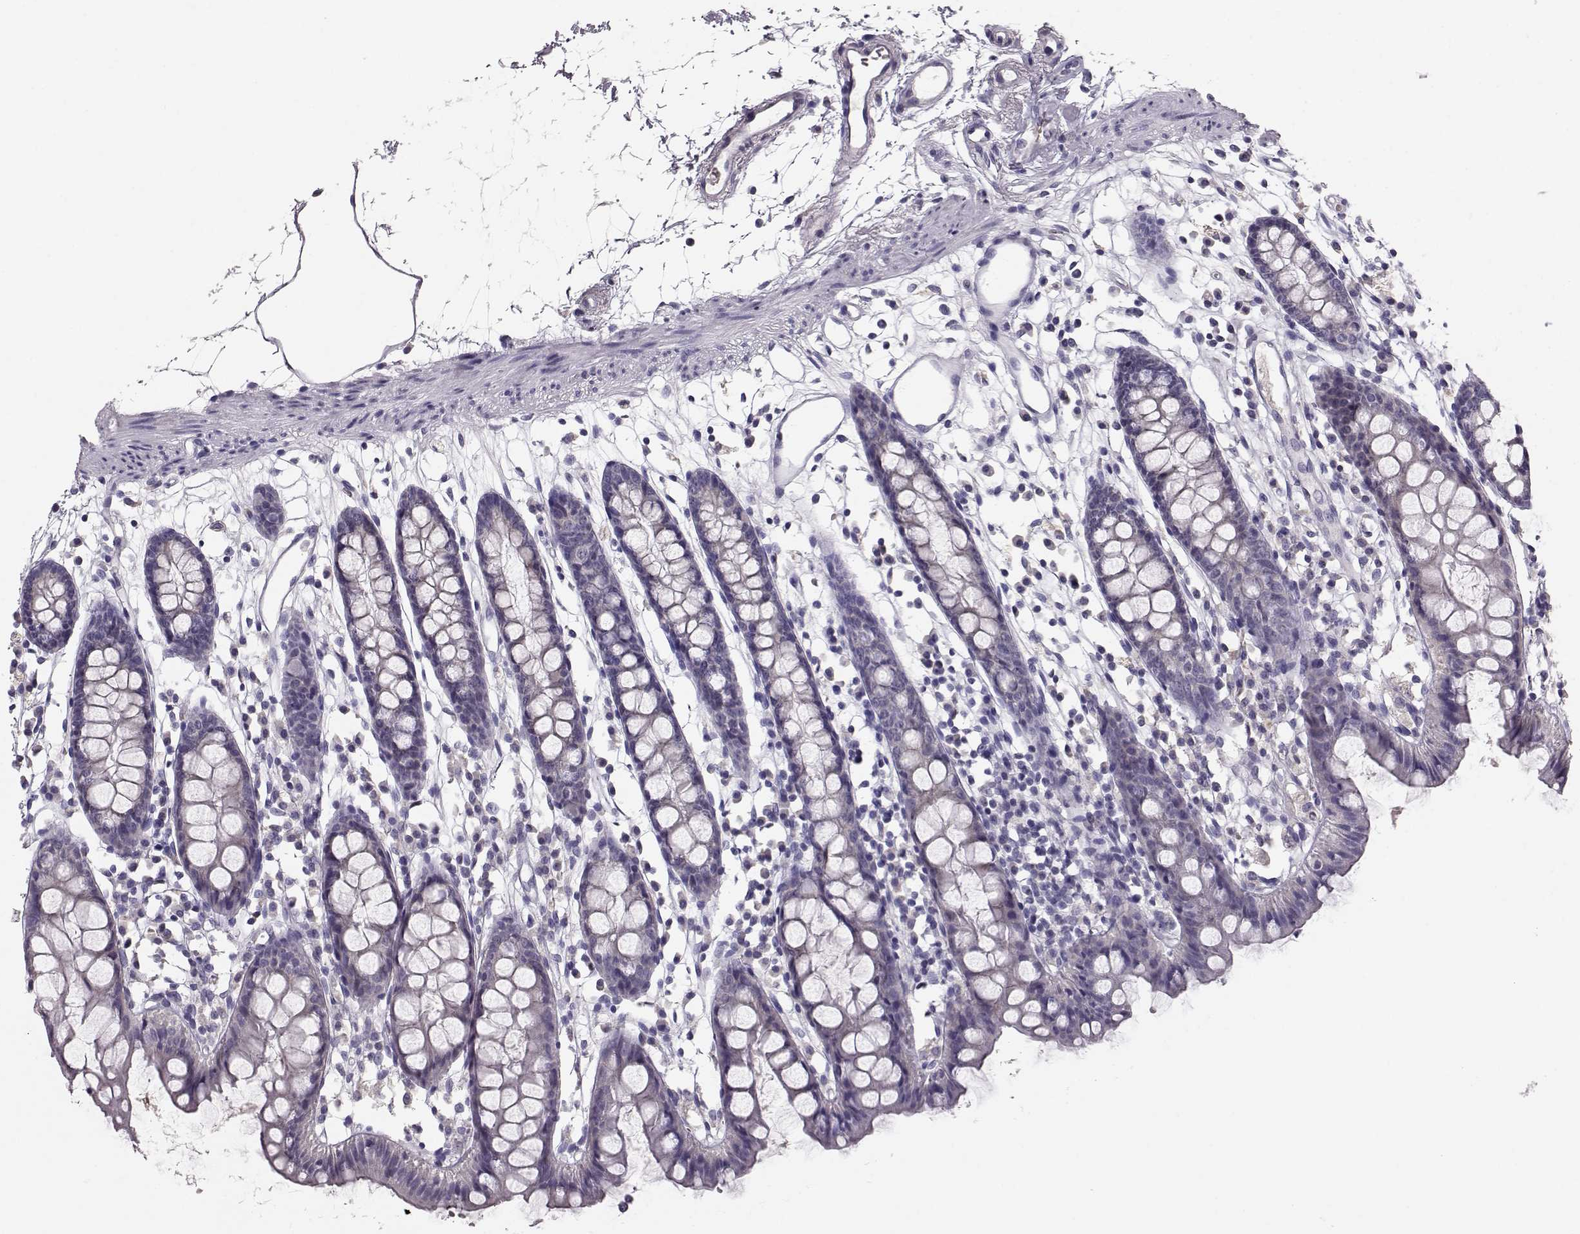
{"staining": {"intensity": "negative", "quantity": "none", "location": "none"}, "tissue": "colon", "cell_type": "Endothelial cells", "image_type": "normal", "snomed": [{"axis": "morphology", "description": "Normal tissue, NOS"}, {"axis": "topography", "description": "Colon"}], "caption": "Immunohistochemical staining of benign colon displays no significant expression in endothelial cells.", "gene": "BFSP2", "patient": {"sex": "male", "age": 47}}